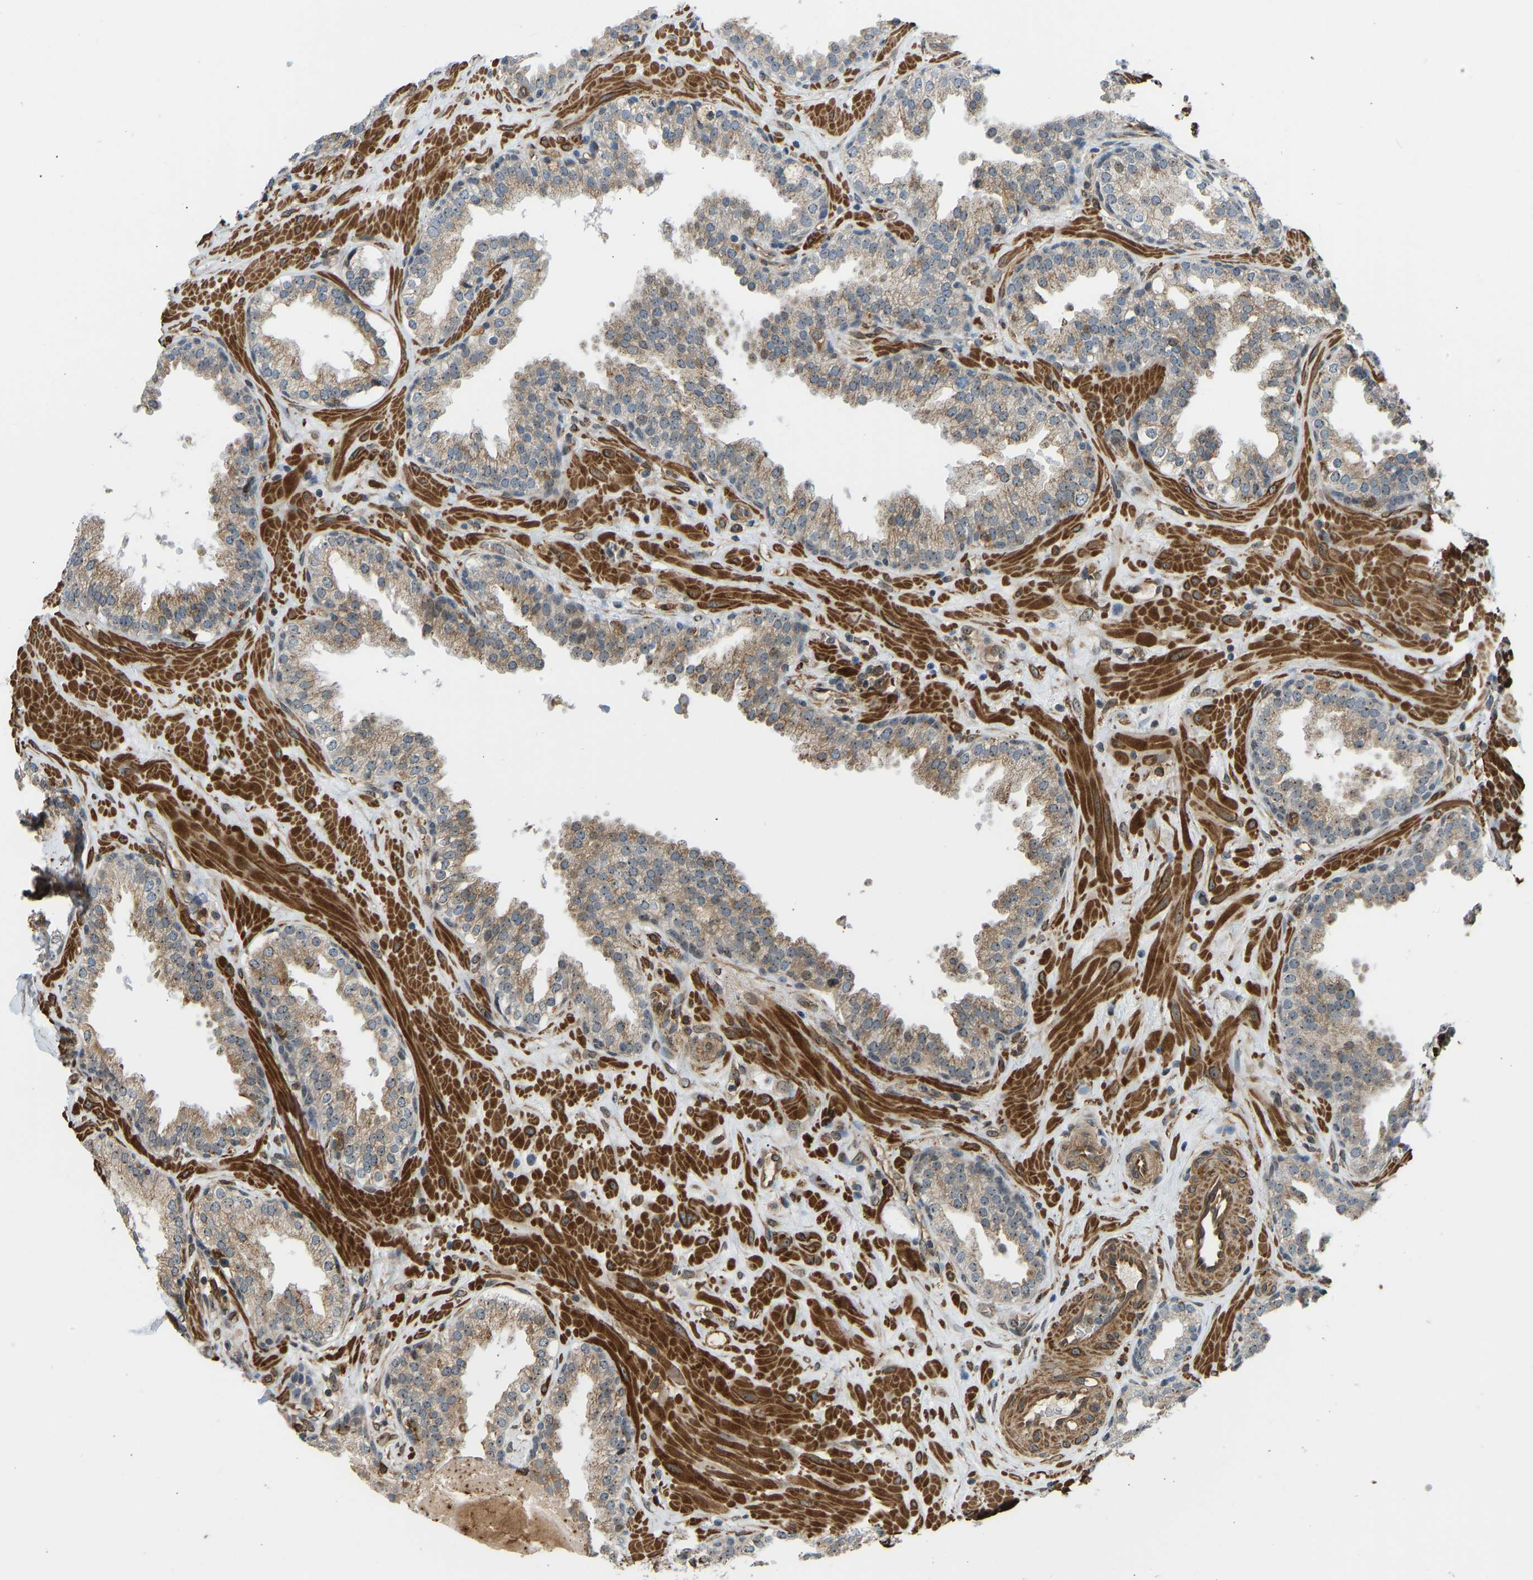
{"staining": {"intensity": "moderate", "quantity": "25%-75%", "location": "cytoplasmic/membranous,nuclear"}, "tissue": "prostate", "cell_type": "Glandular cells", "image_type": "normal", "snomed": [{"axis": "morphology", "description": "Normal tissue, NOS"}, {"axis": "topography", "description": "Prostate"}], "caption": "Prostate stained with IHC shows moderate cytoplasmic/membranous,nuclear positivity in about 25%-75% of glandular cells.", "gene": "OS9", "patient": {"sex": "male", "age": 51}}